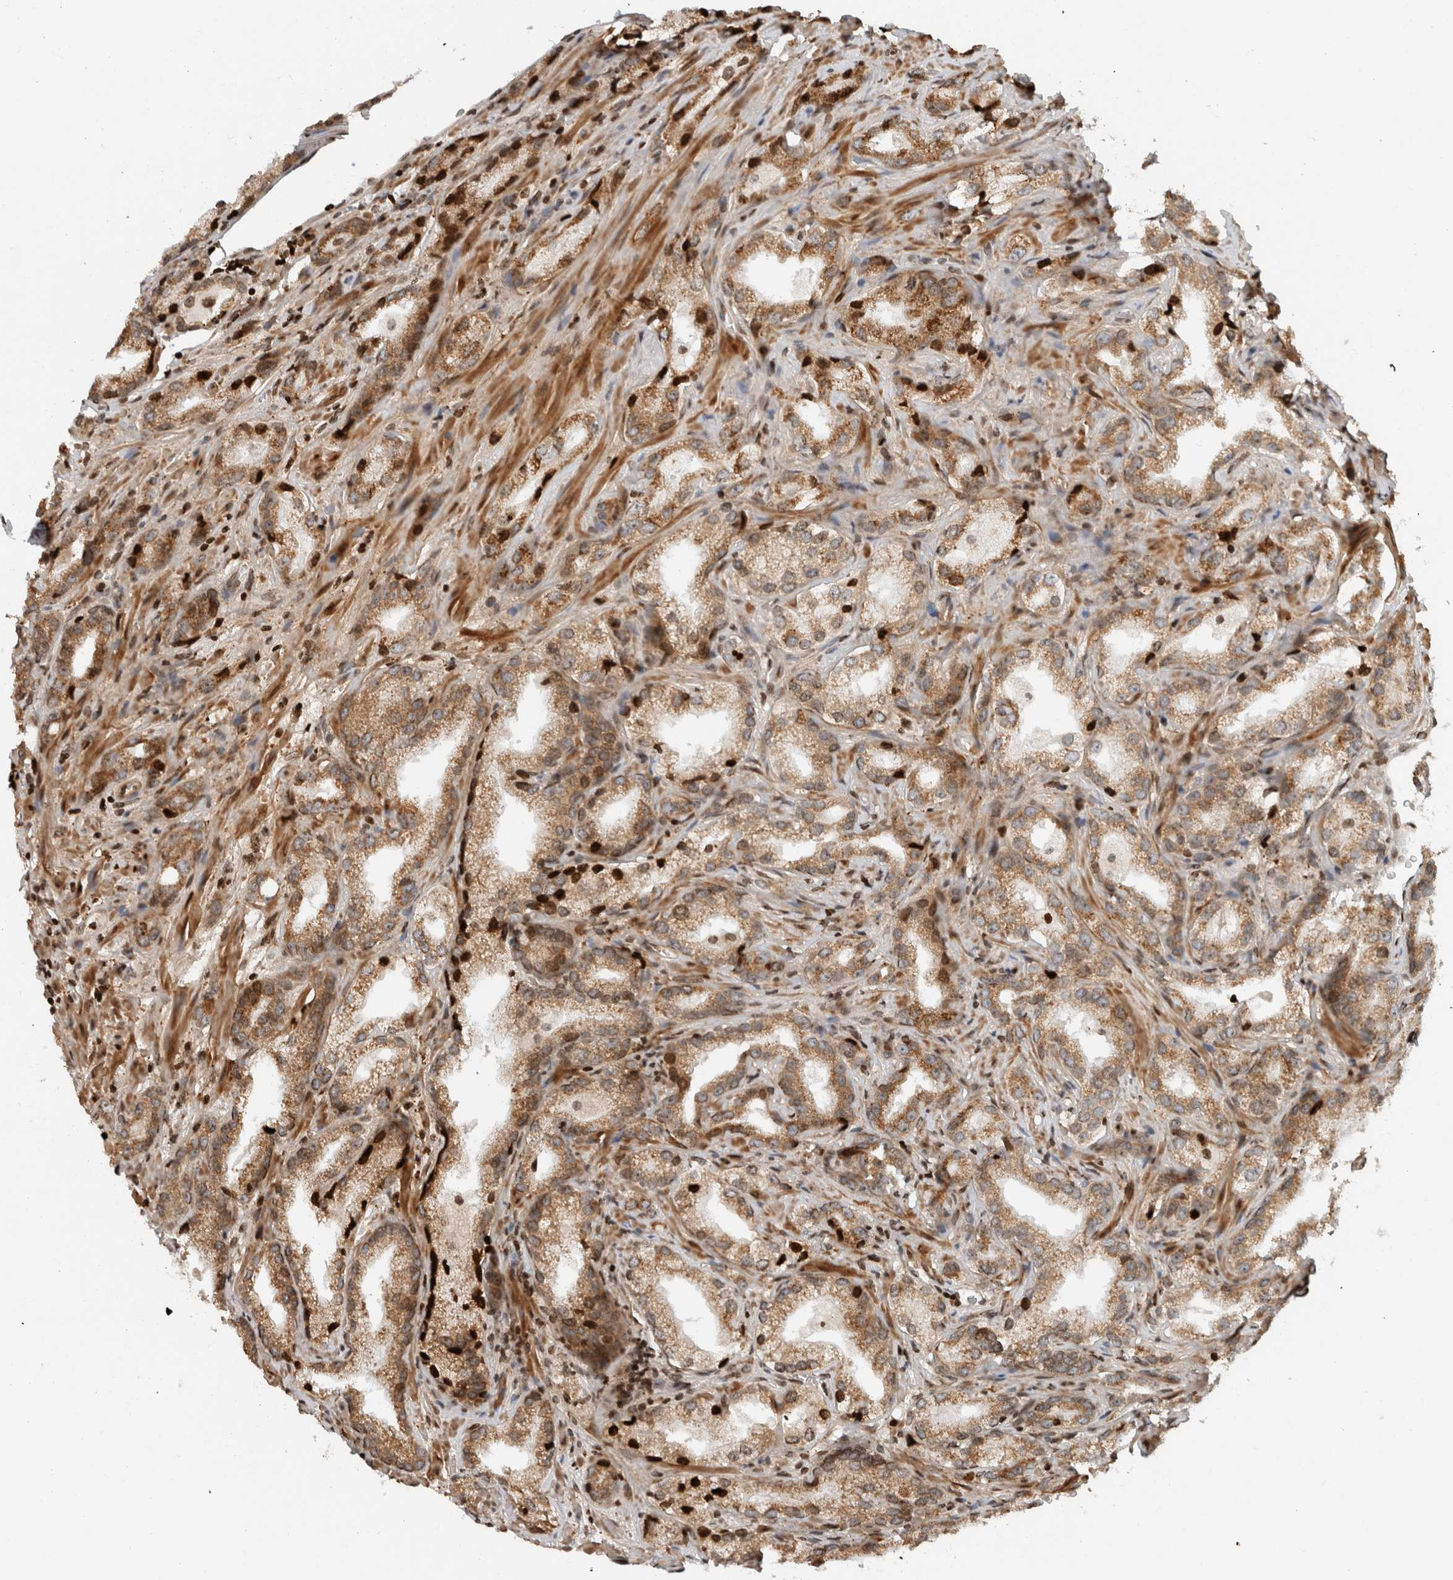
{"staining": {"intensity": "strong", "quantity": ">75%", "location": "cytoplasmic/membranous,nuclear"}, "tissue": "prostate cancer", "cell_type": "Tumor cells", "image_type": "cancer", "snomed": [{"axis": "morphology", "description": "Adenocarcinoma, High grade"}, {"axis": "topography", "description": "Prostate"}], "caption": "This is an image of IHC staining of high-grade adenocarcinoma (prostate), which shows strong staining in the cytoplasmic/membranous and nuclear of tumor cells.", "gene": "GINS4", "patient": {"sex": "male", "age": 63}}